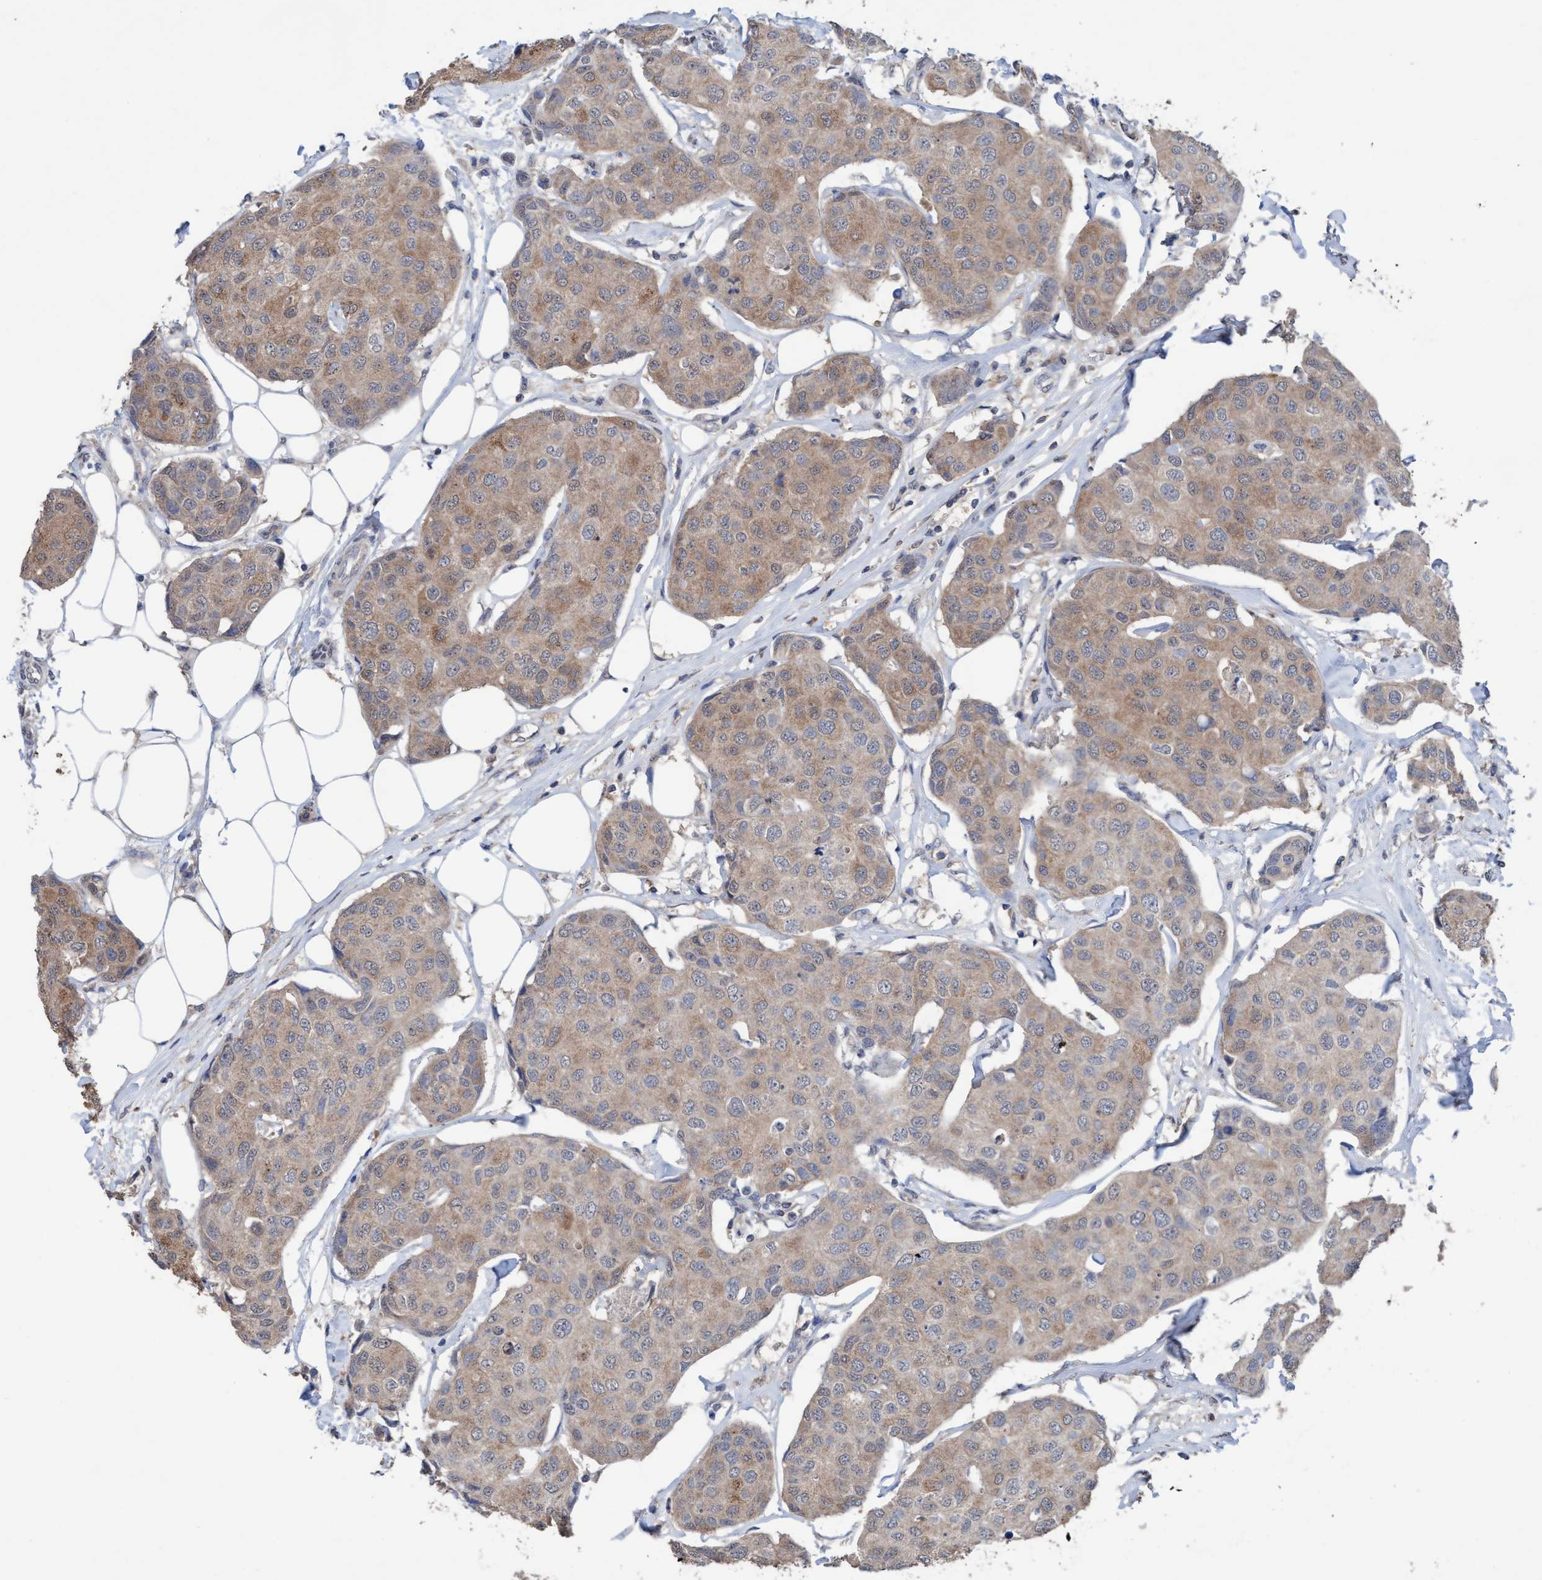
{"staining": {"intensity": "weak", "quantity": ">75%", "location": "cytoplasmic/membranous"}, "tissue": "breast cancer", "cell_type": "Tumor cells", "image_type": "cancer", "snomed": [{"axis": "morphology", "description": "Duct carcinoma"}, {"axis": "topography", "description": "Breast"}], "caption": "This histopathology image exhibits invasive ductal carcinoma (breast) stained with IHC to label a protein in brown. The cytoplasmic/membranous of tumor cells show weak positivity for the protein. Nuclei are counter-stained blue.", "gene": "GLOD4", "patient": {"sex": "female", "age": 80}}